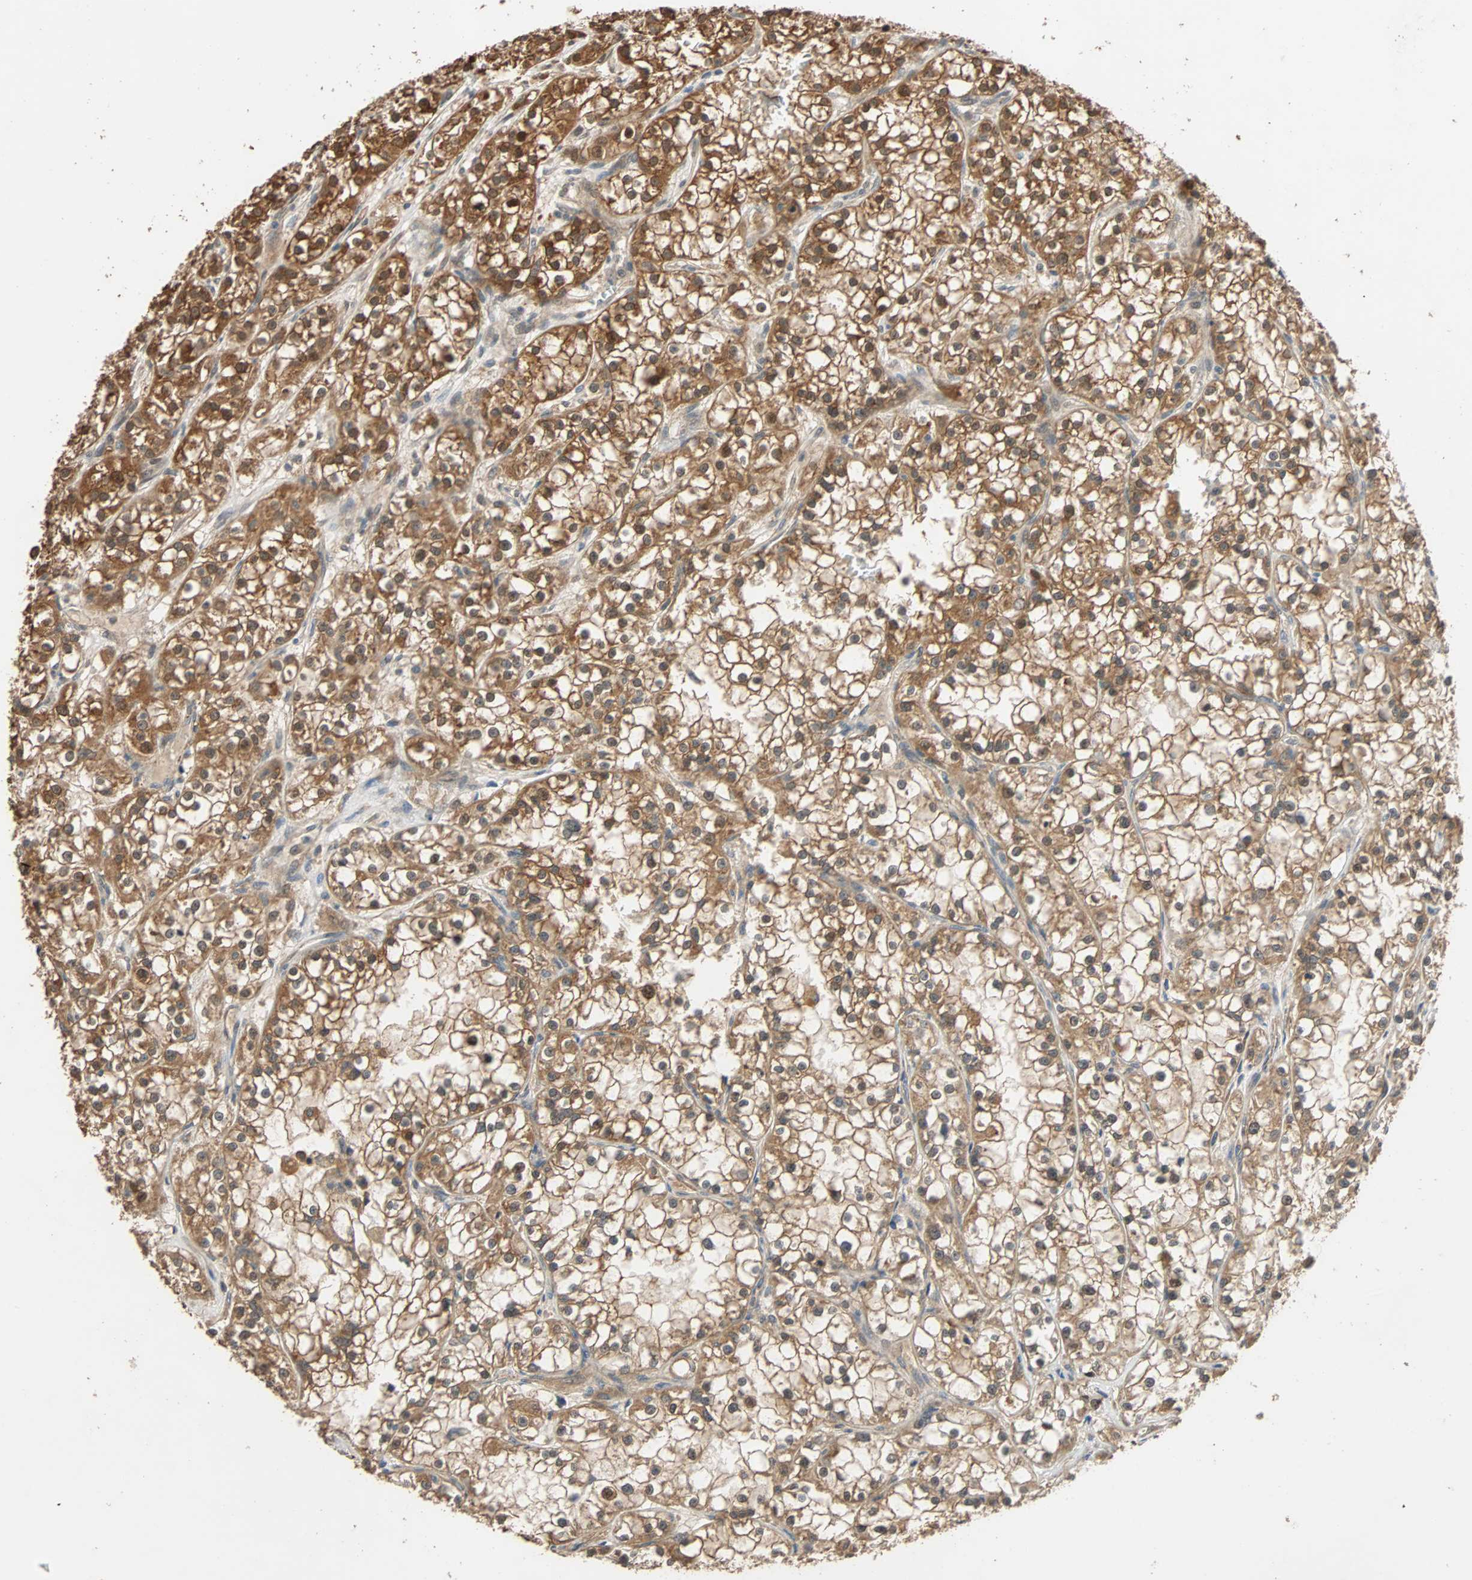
{"staining": {"intensity": "strong", "quantity": ">75%", "location": "cytoplasmic/membranous"}, "tissue": "renal cancer", "cell_type": "Tumor cells", "image_type": "cancer", "snomed": [{"axis": "morphology", "description": "Adenocarcinoma, NOS"}, {"axis": "topography", "description": "Kidney"}], "caption": "Immunohistochemical staining of human renal cancer (adenocarcinoma) reveals high levels of strong cytoplasmic/membranous protein expression in about >75% of tumor cells.", "gene": "QSER1", "patient": {"sex": "female", "age": 52}}